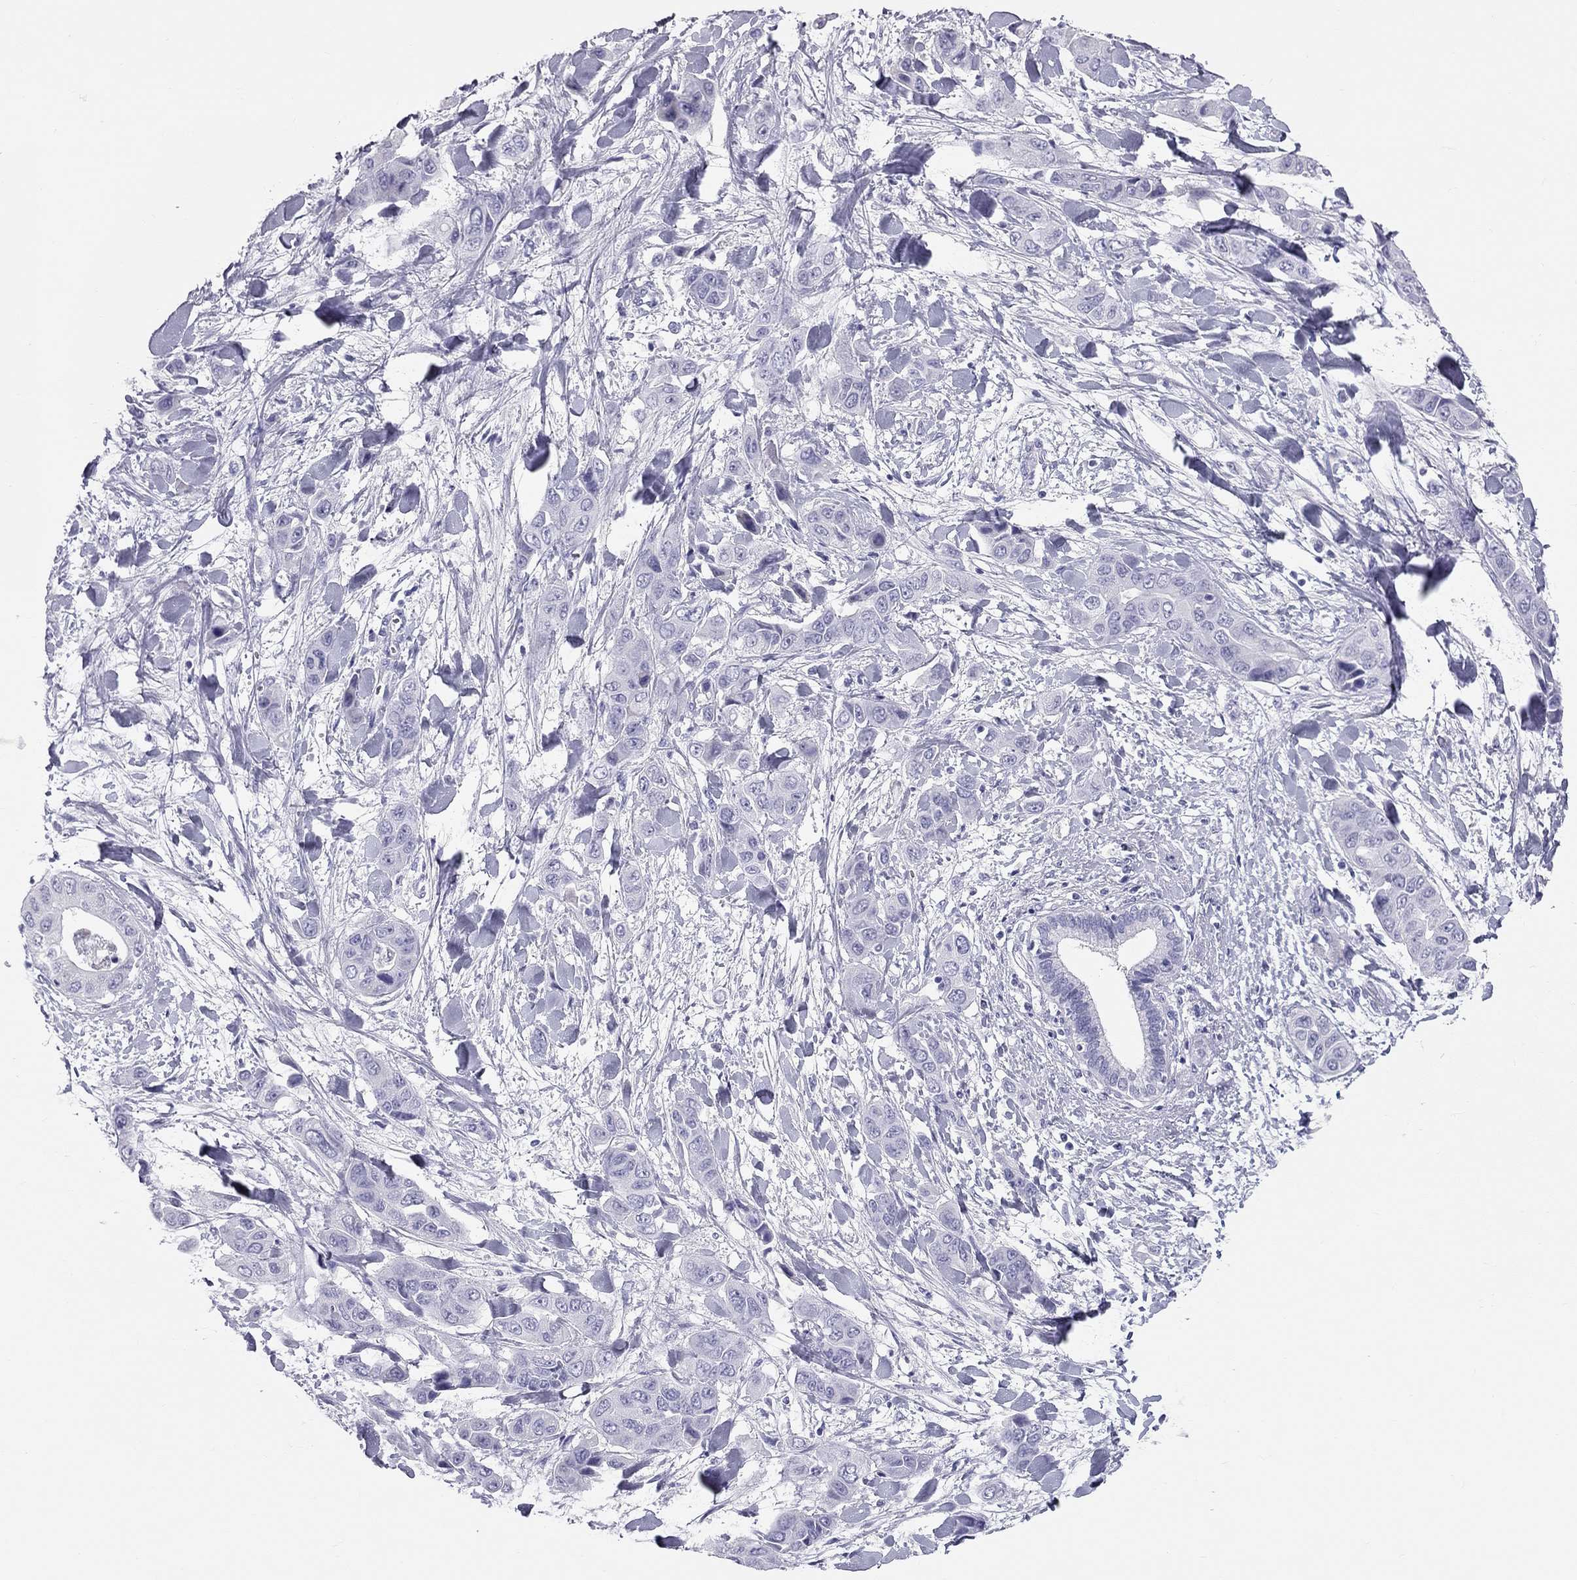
{"staining": {"intensity": "negative", "quantity": "none", "location": "none"}, "tissue": "liver cancer", "cell_type": "Tumor cells", "image_type": "cancer", "snomed": [{"axis": "morphology", "description": "Cholangiocarcinoma"}, {"axis": "topography", "description": "Liver"}], "caption": "IHC histopathology image of neoplastic tissue: human liver cholangiocarcinoma stained with DAB (3,3'-diaminobenzidine) exhibits no significant protein positivity in tumor cells.", "gene": "TRPM3", "patient": {"sex": "female", "age": 52}}